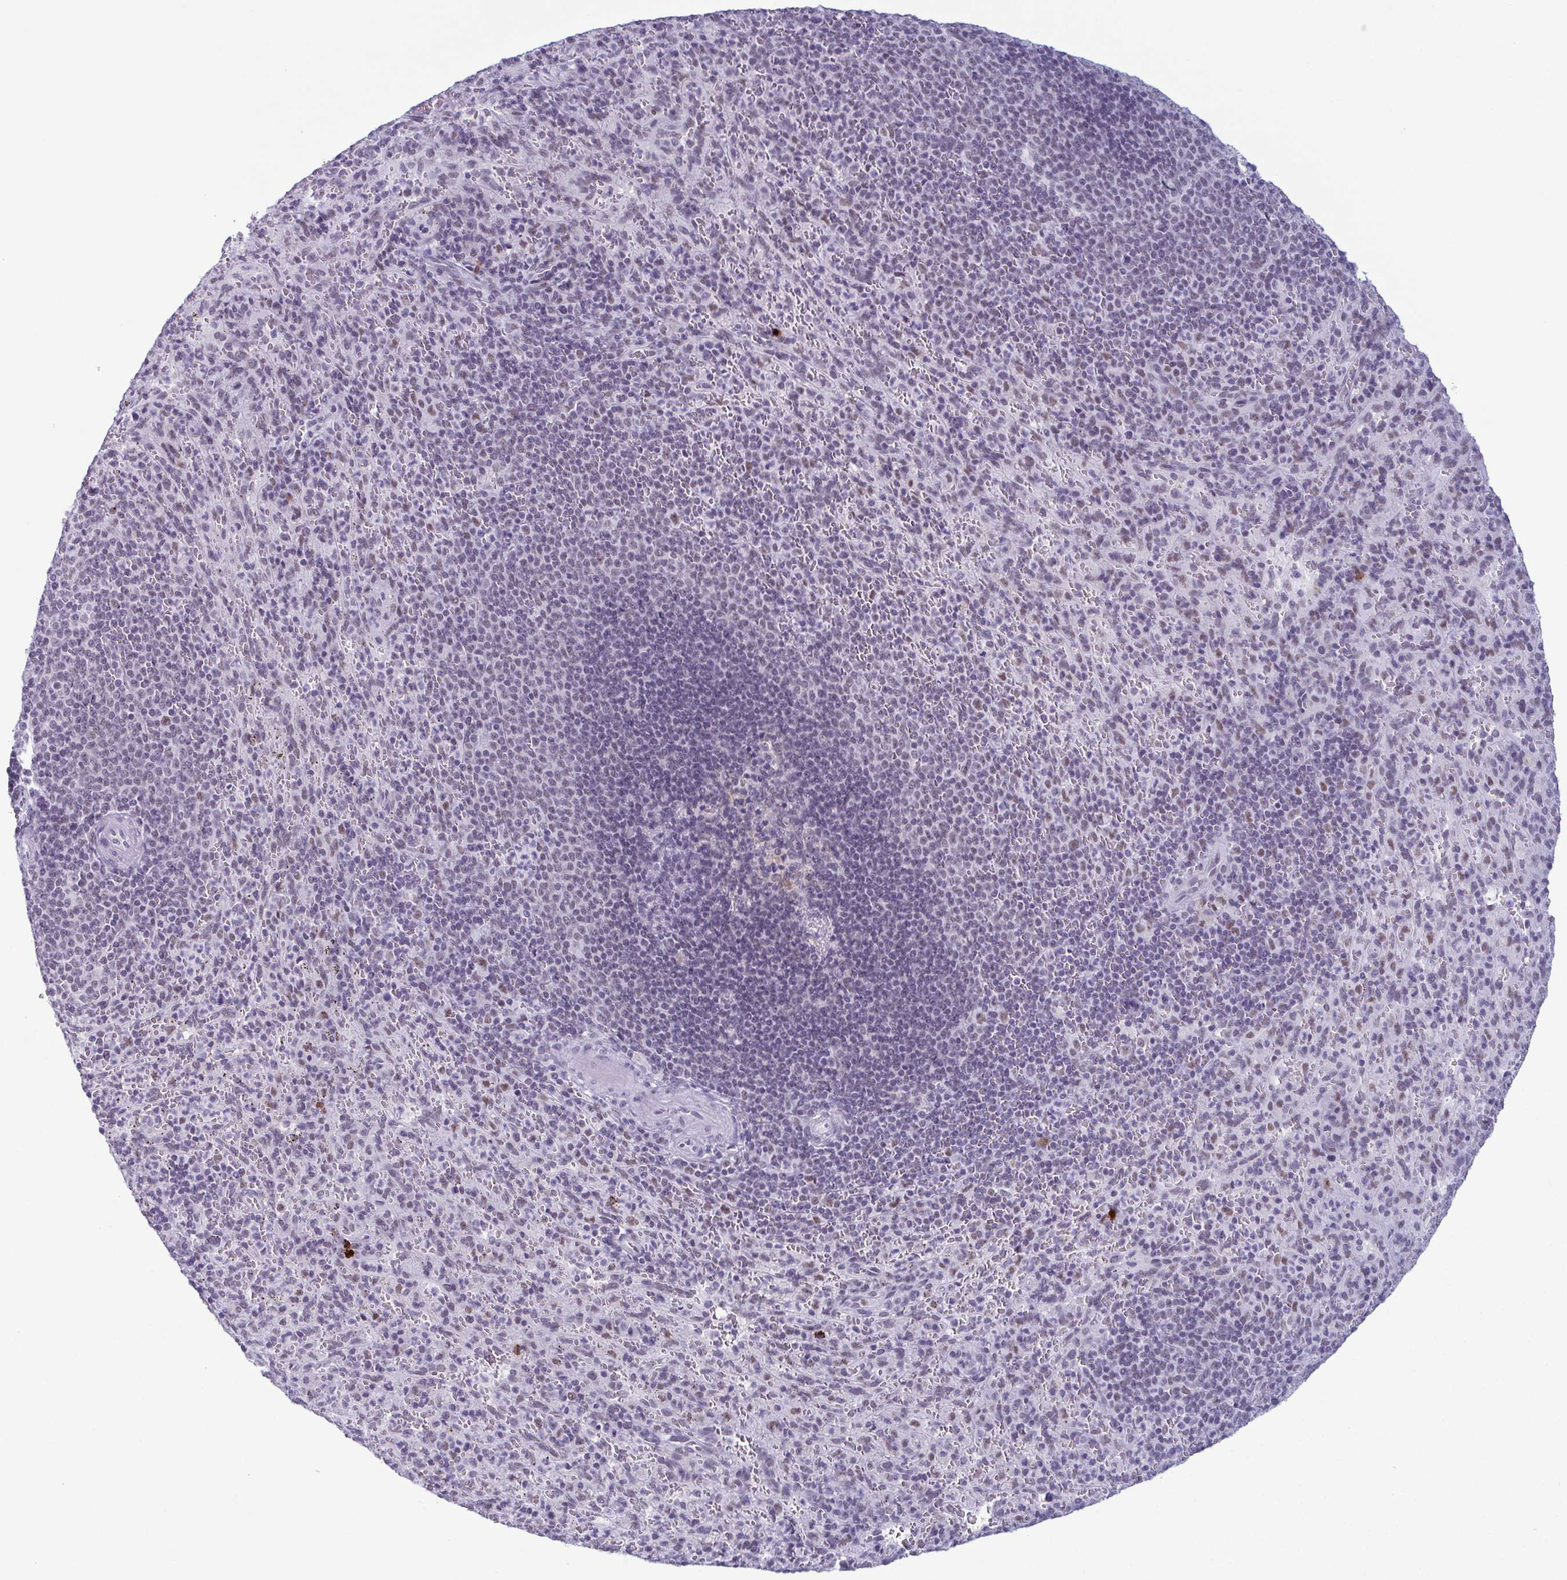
{"staining": {"intensity": "weak", "quantity": "<25%", "location": "nuclear"}, "tissue": "spleen", "cell_type": "Cells in red pulp", "image_type": "normal", "snomed": [{"axis": "morphology", "description": "Normal tissue, NOS"}, {"axis": "topography", "description": "Spleen"}], "caption": "The micrograph demonstrates no significant positivity in cells in red pulp of spleen.", "gene": "RBM7", "patient": {"sex": "male", "age": 57}}